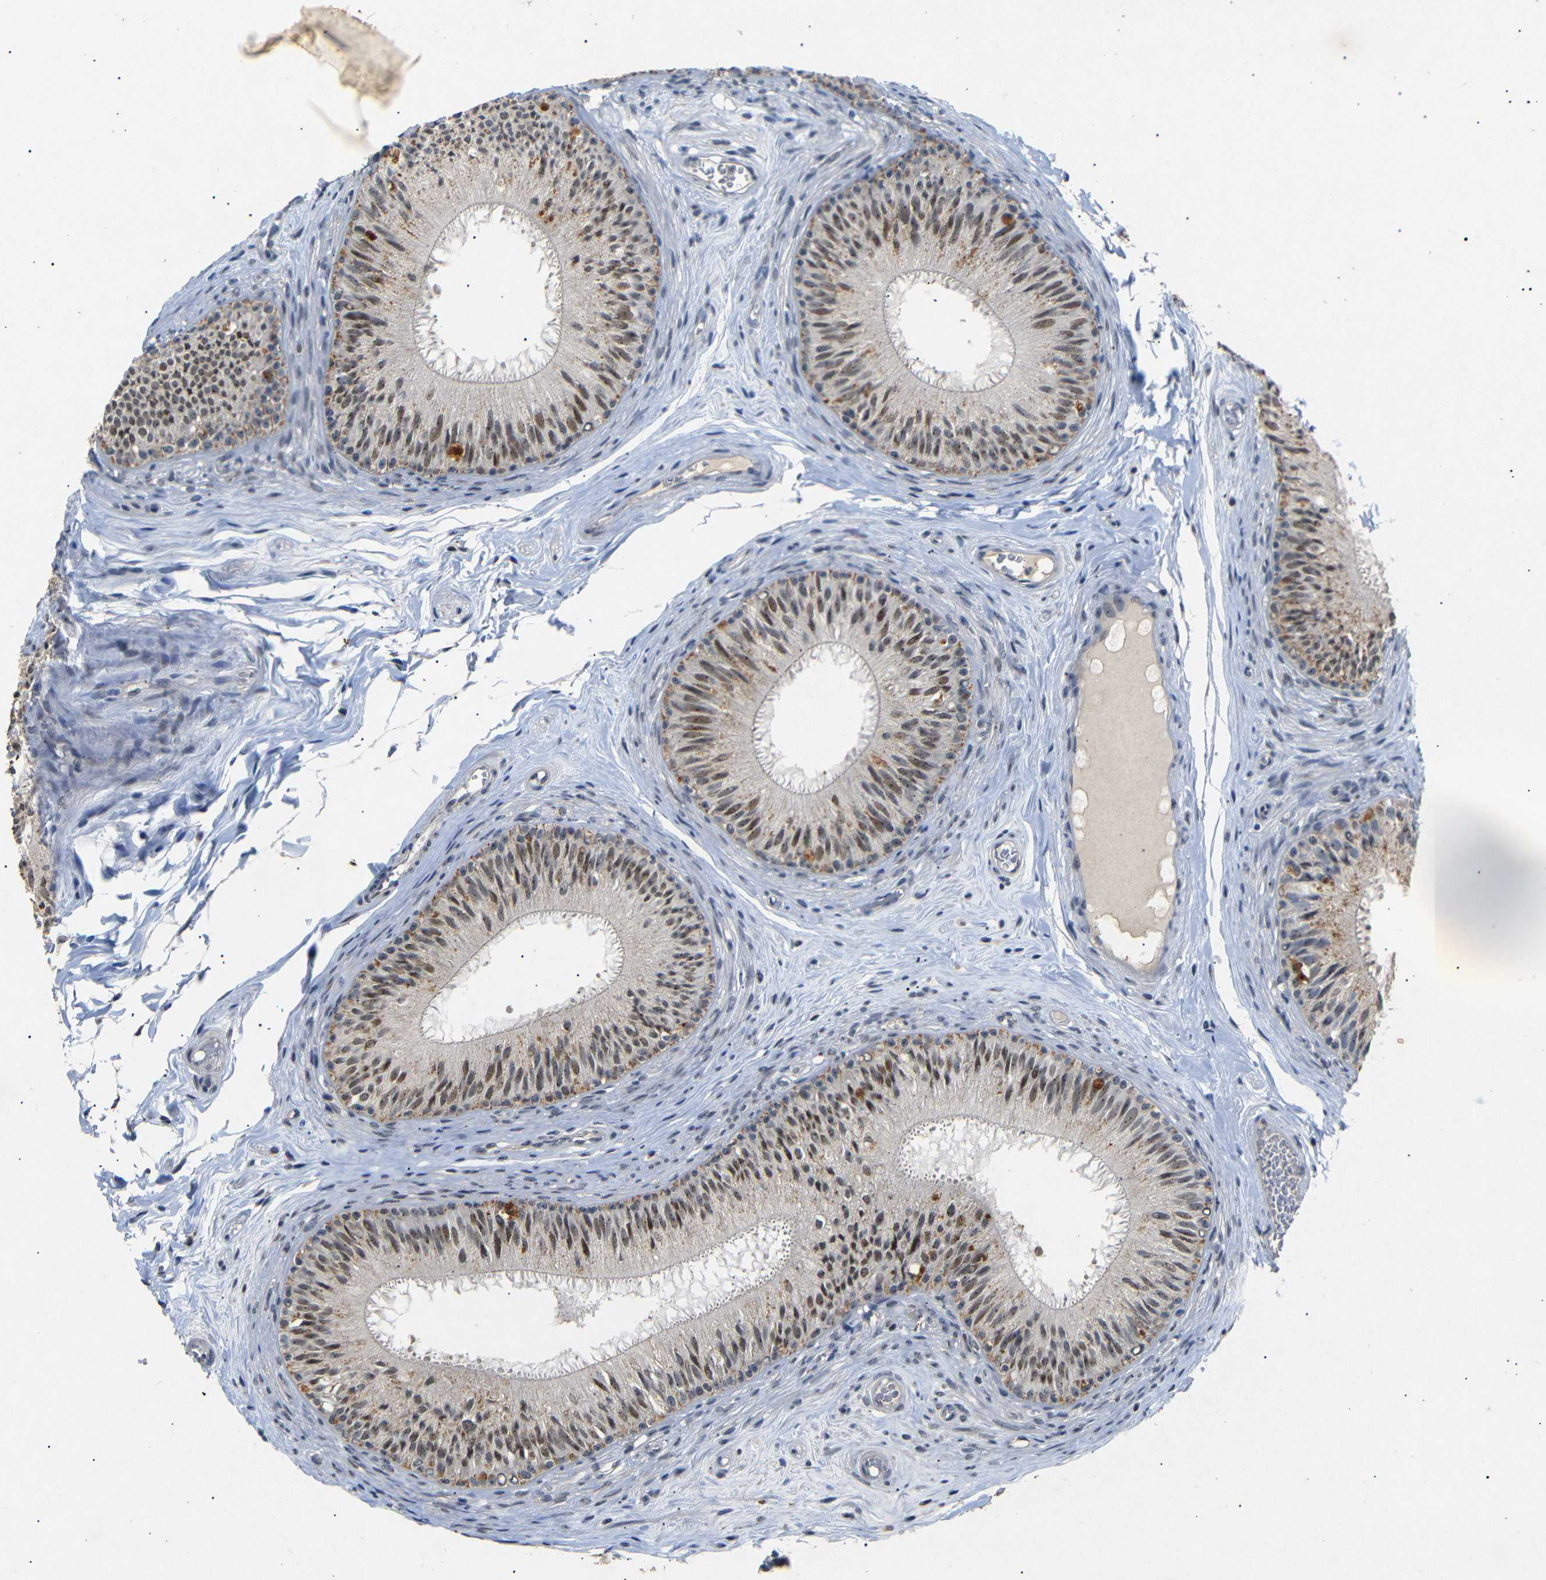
{"staining": {"intensity": "moderate", "quantity": ">75%", "location": "nuclear"}, "tissue": "epididymis", "cell_type": "Glandular cells", "image_type": "normal", "snomed": [{"axis": "morphology", "description": "Normal tissue, NOS"}, {"axis": "topography", "description": "Testis"}, {"axis": "topography", "description": "Epididymis"}], "caption": "A photomicrograph showing moderate nuclear positivity in approximately >75% of glandular cells in unremarkable epididymis, as visualized by brown immunohistochemical staining.", "gene": "PARN", "patient": {"sex": "male", "age": 36}}